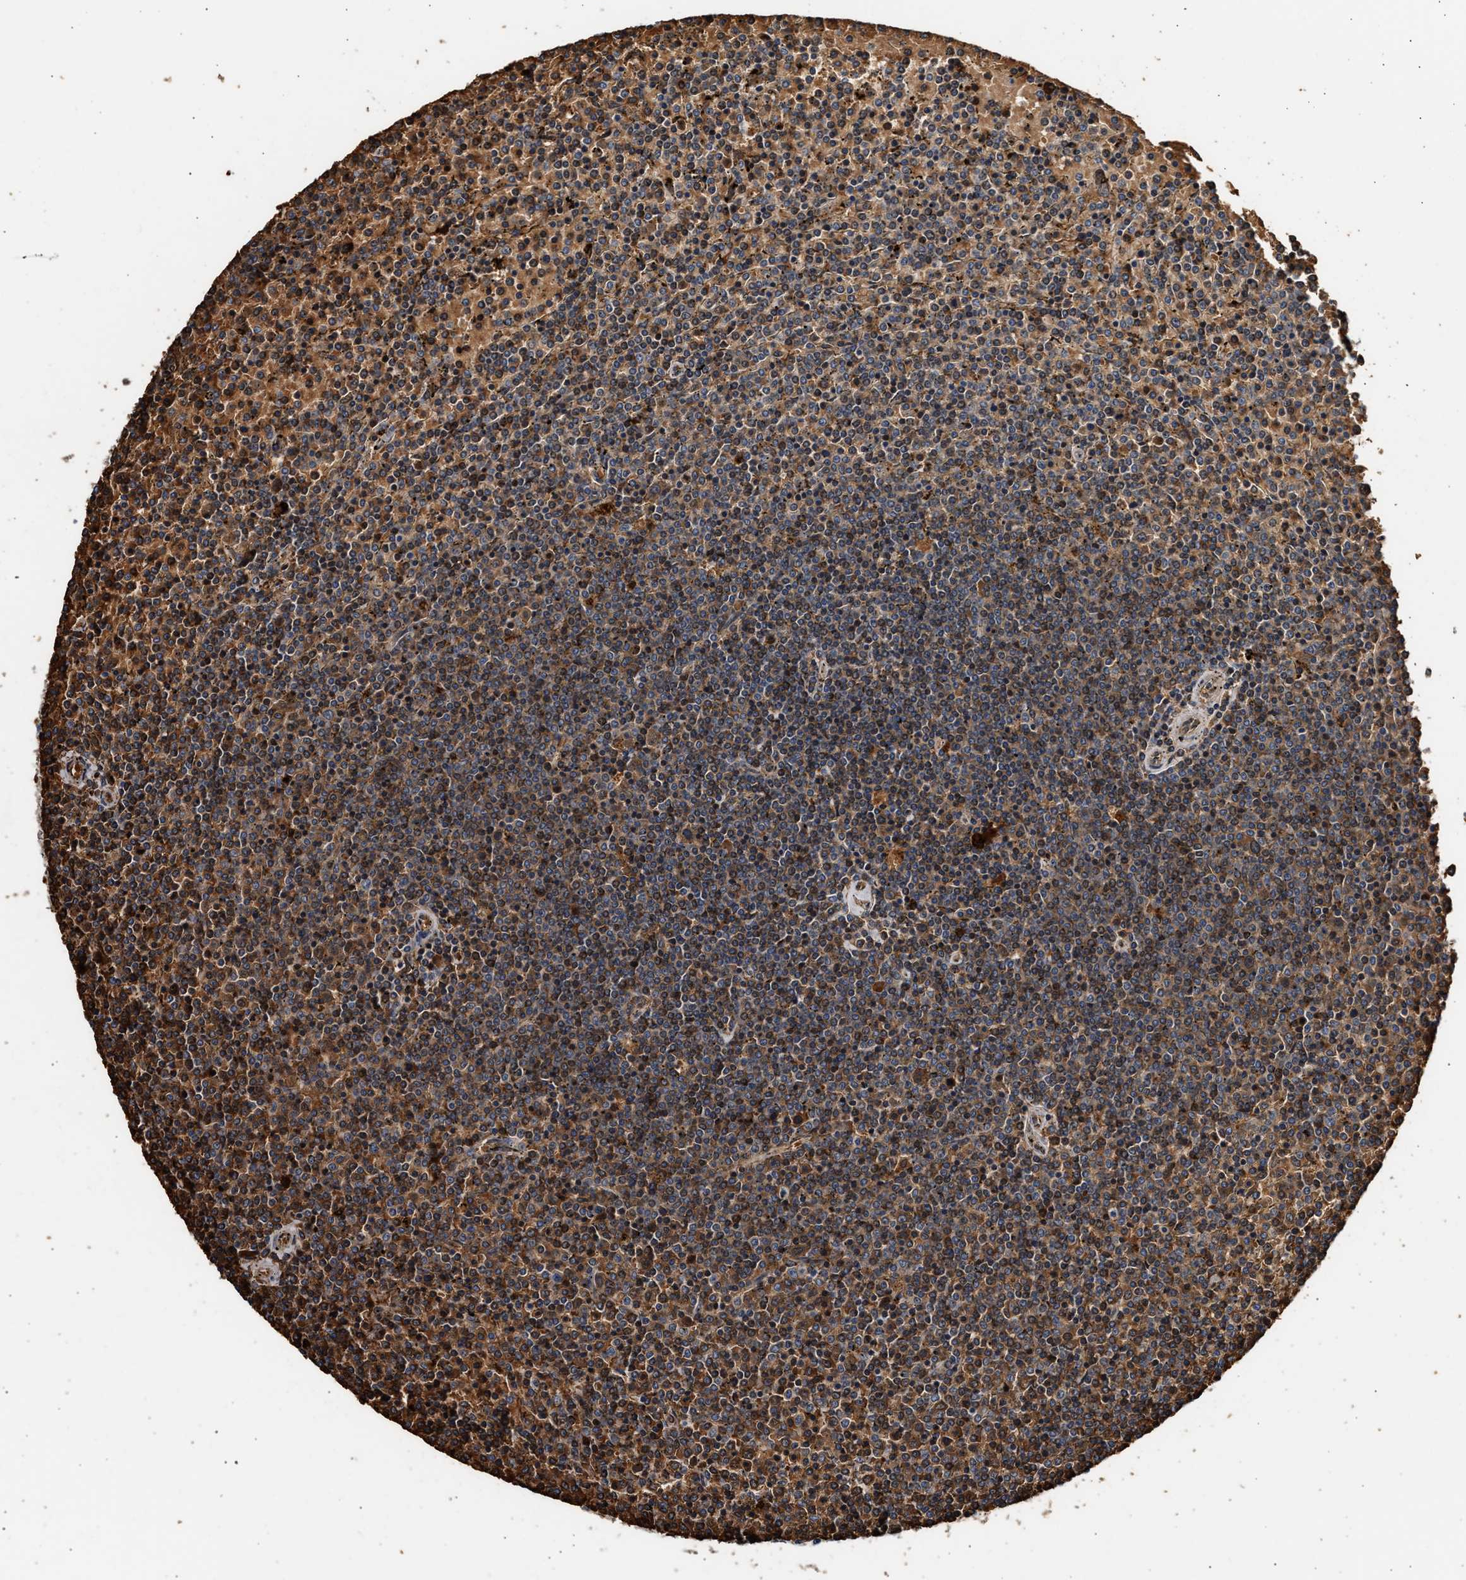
{"staining": {"intensity": "moderate", "quantity": ">75%", "location": "cytoplasmic/membranous,nuclear"}, "tissue": "lymphoma", "cell_type": "Tumor cells", "image_type": "cancer", "snomed": [{"axis": "morphology", "description": "Malignant lymphoma, non-Hodgkin's type, Low grade"}, {"axis": "topography", "description": "Spleen"}], "caption": "An image showing moderate cytoplasmic/membranous and nuclear expression in approximately >75% of tumor cells in lymphoma, as visualized by brown immunohistochemical staining.", "gene": "PLD3", "patient": {"sex": "female", "age": 77}}